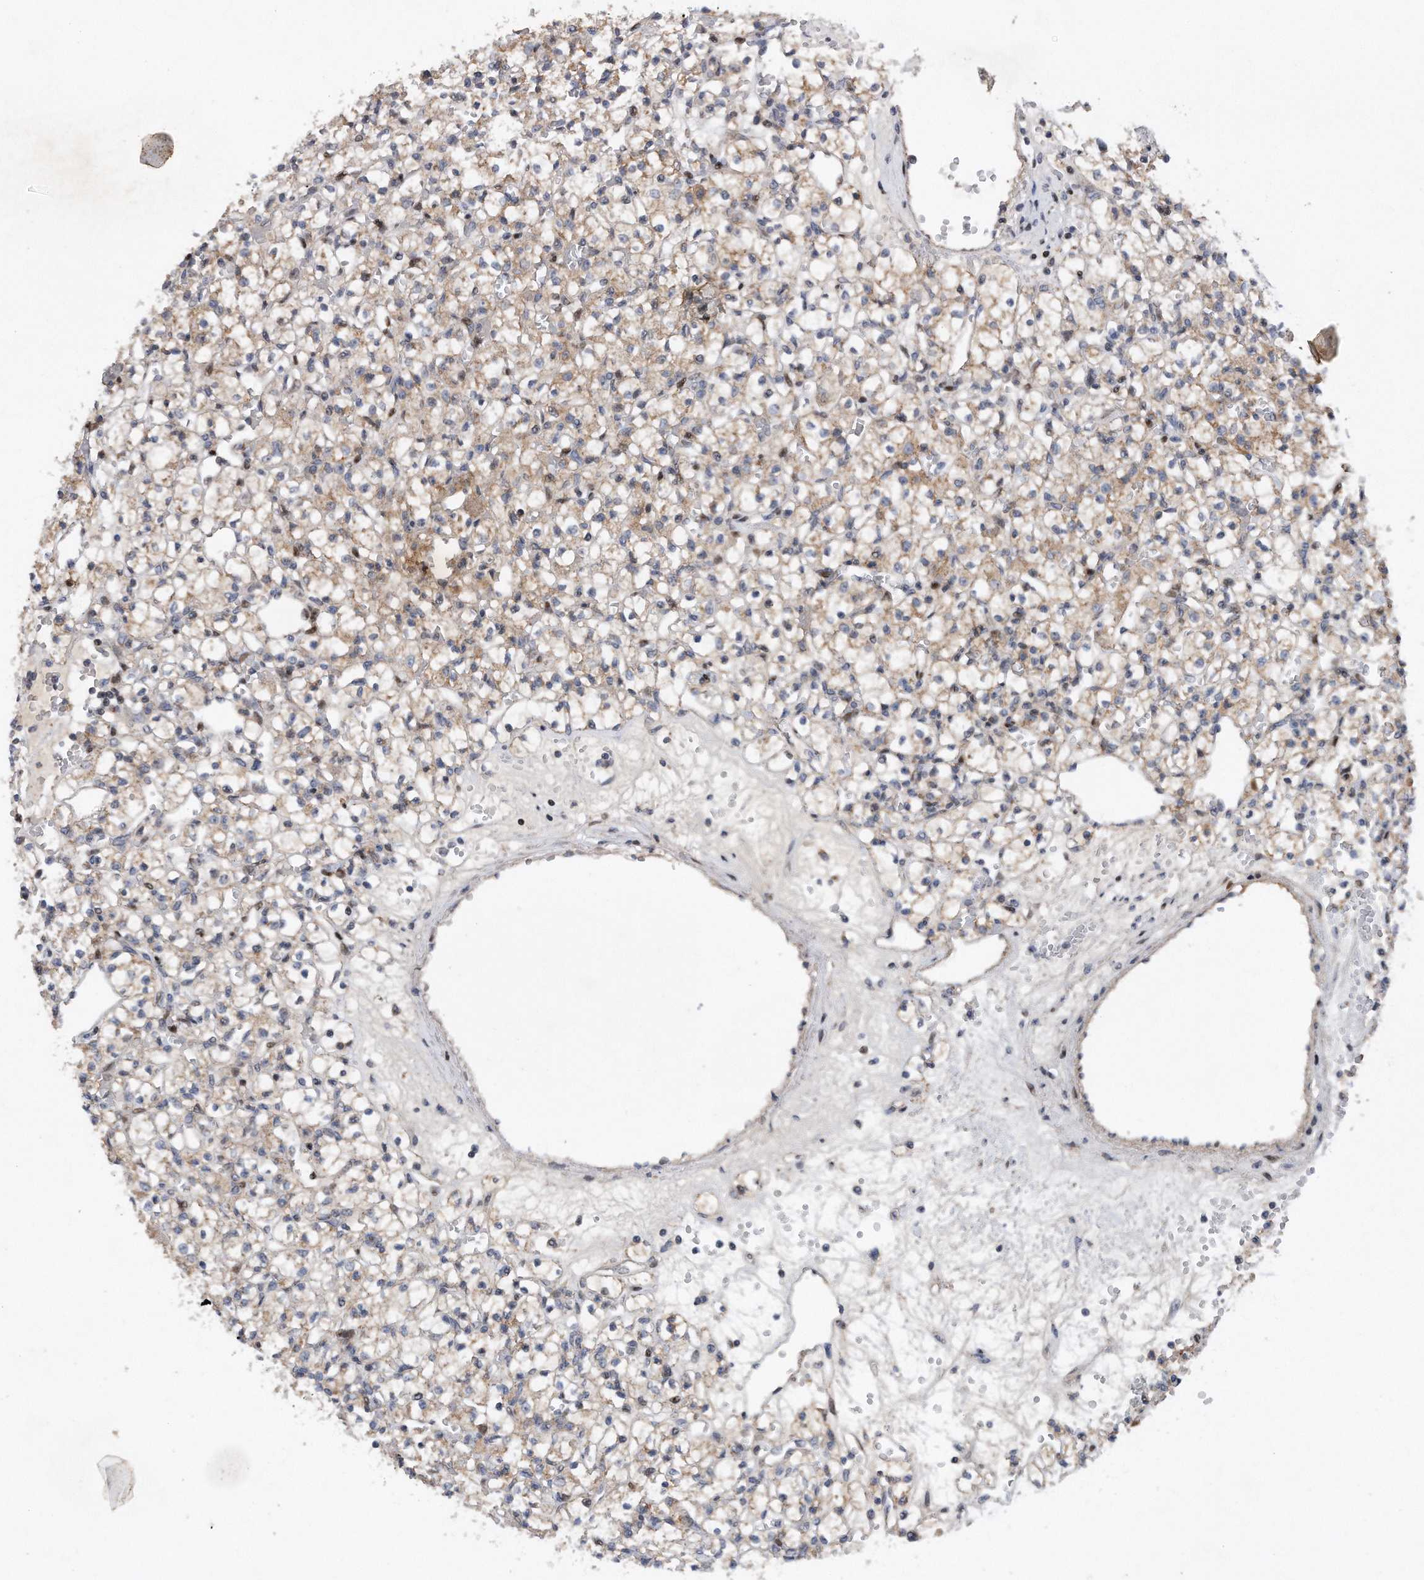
{"staining": {"intensity": "negative", "quantity": "none", "location": "none"}, "tissue": "renal cancer", "cell_type": "Tumor cells", "image_type": "cancer", "snomed": [{"axis": "morphology", "description": "Adenocarcinoma, NOS"}, {"axis": "topography", "description": "Kidney"}], "caption": "Tumor cells show no significant staining in renal cancer. Brightfield microscopy of immunohistochemistry (IHC) stained with DAB (brown) and hematoxylin (blue), captured at high magnification.", "gene": "CDH12", "patient": {"sex": "female", "age": 59}}